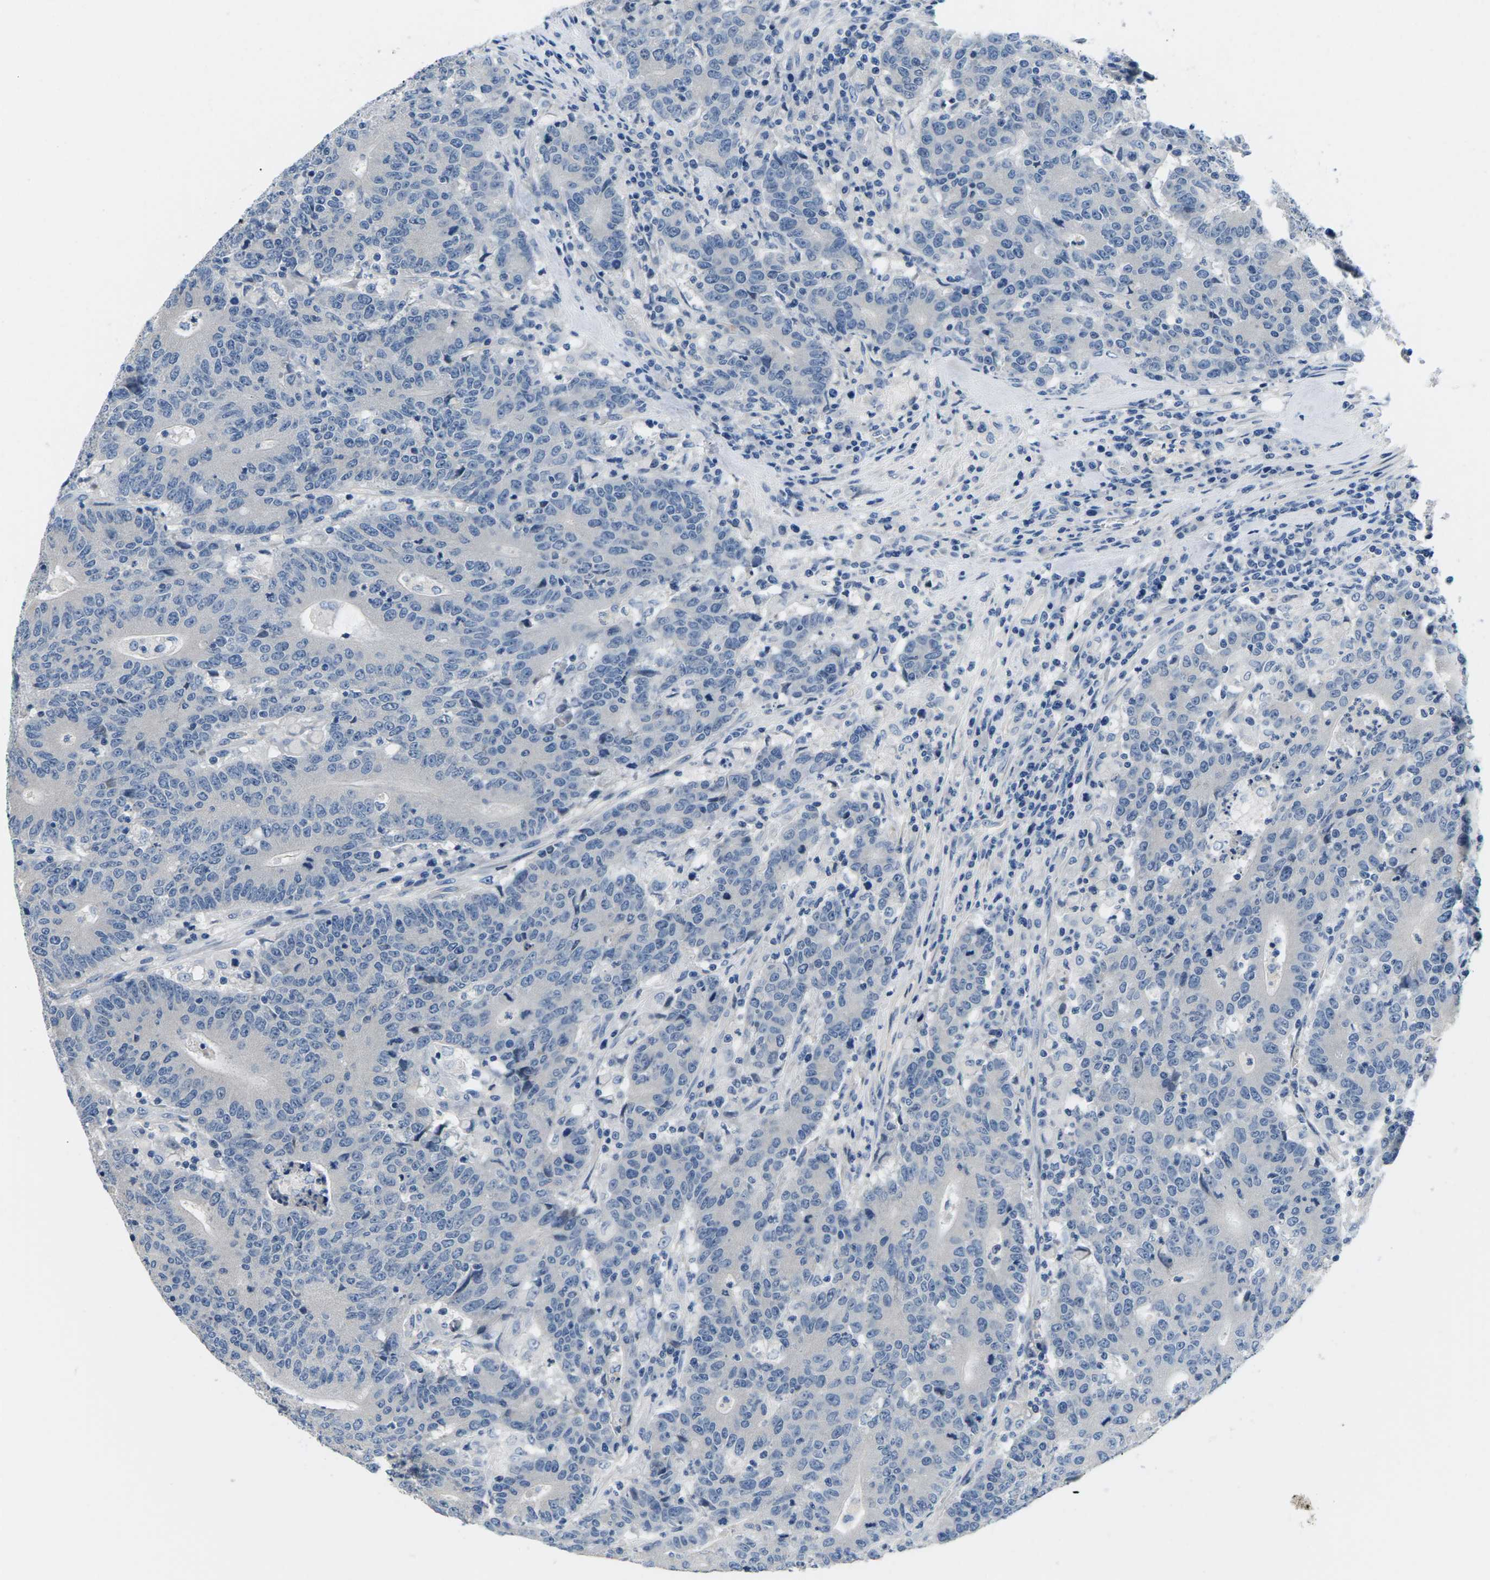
{"staining": {"intensity": "negative", "quantity": "none", "location": "none"}, "tissue": "colorectal cancer", "cell_type": "Tumor cells", "image_type": "cancer", "snomed": [{"axis": "morphology", "description": "Normal tissue, NOS"}, {"axis": "morphology", "description": "Adenocarcinoma, NOS"}, {"axis": "topography", "description": "Colon"}], "caption": "Image shows no significant protein positivity in tumor cells of adenocarcinoma (colorectal).", "gene": "TSPAN2", "patient": {"sex": "female", "age": 75}}